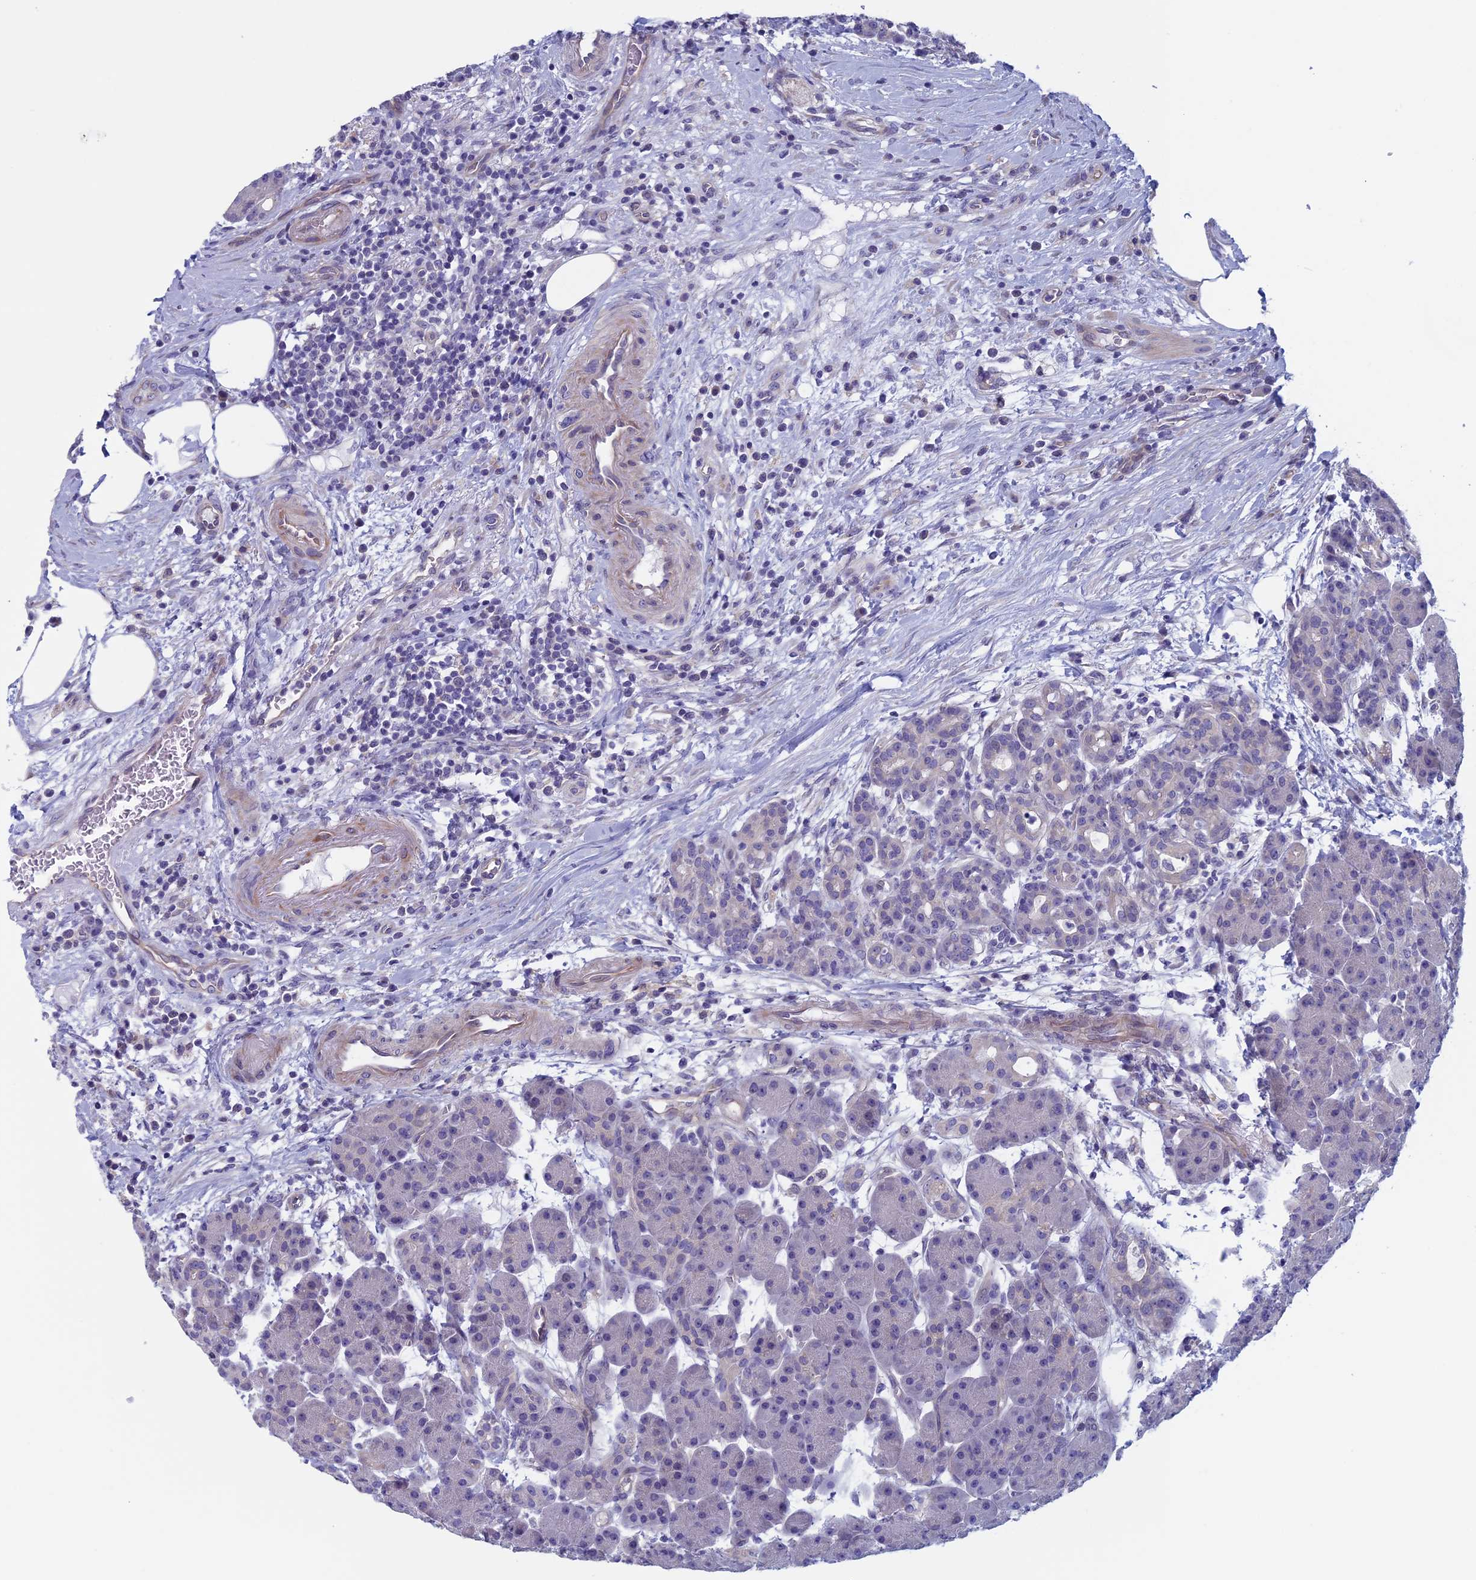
{"staining": {"intensity": "negative", "quantity": "none", "location": "none"}, "tissue": "pancreas", "cell_type": "Exocrine glandular cells", "image_type": "normal", "snomed": [{"axis": "morphology", "description": "Normal tissue, NOS"}, {"axis": "topography", "description": "Pancreas"}], "caption": "IHC image of unremarkable pancreas stained for a protein (brown), which exhibits no expression in exocrine glandular cells.", "gene": "CNOT6L", "patient": {"sex": "male", "age": 63}}